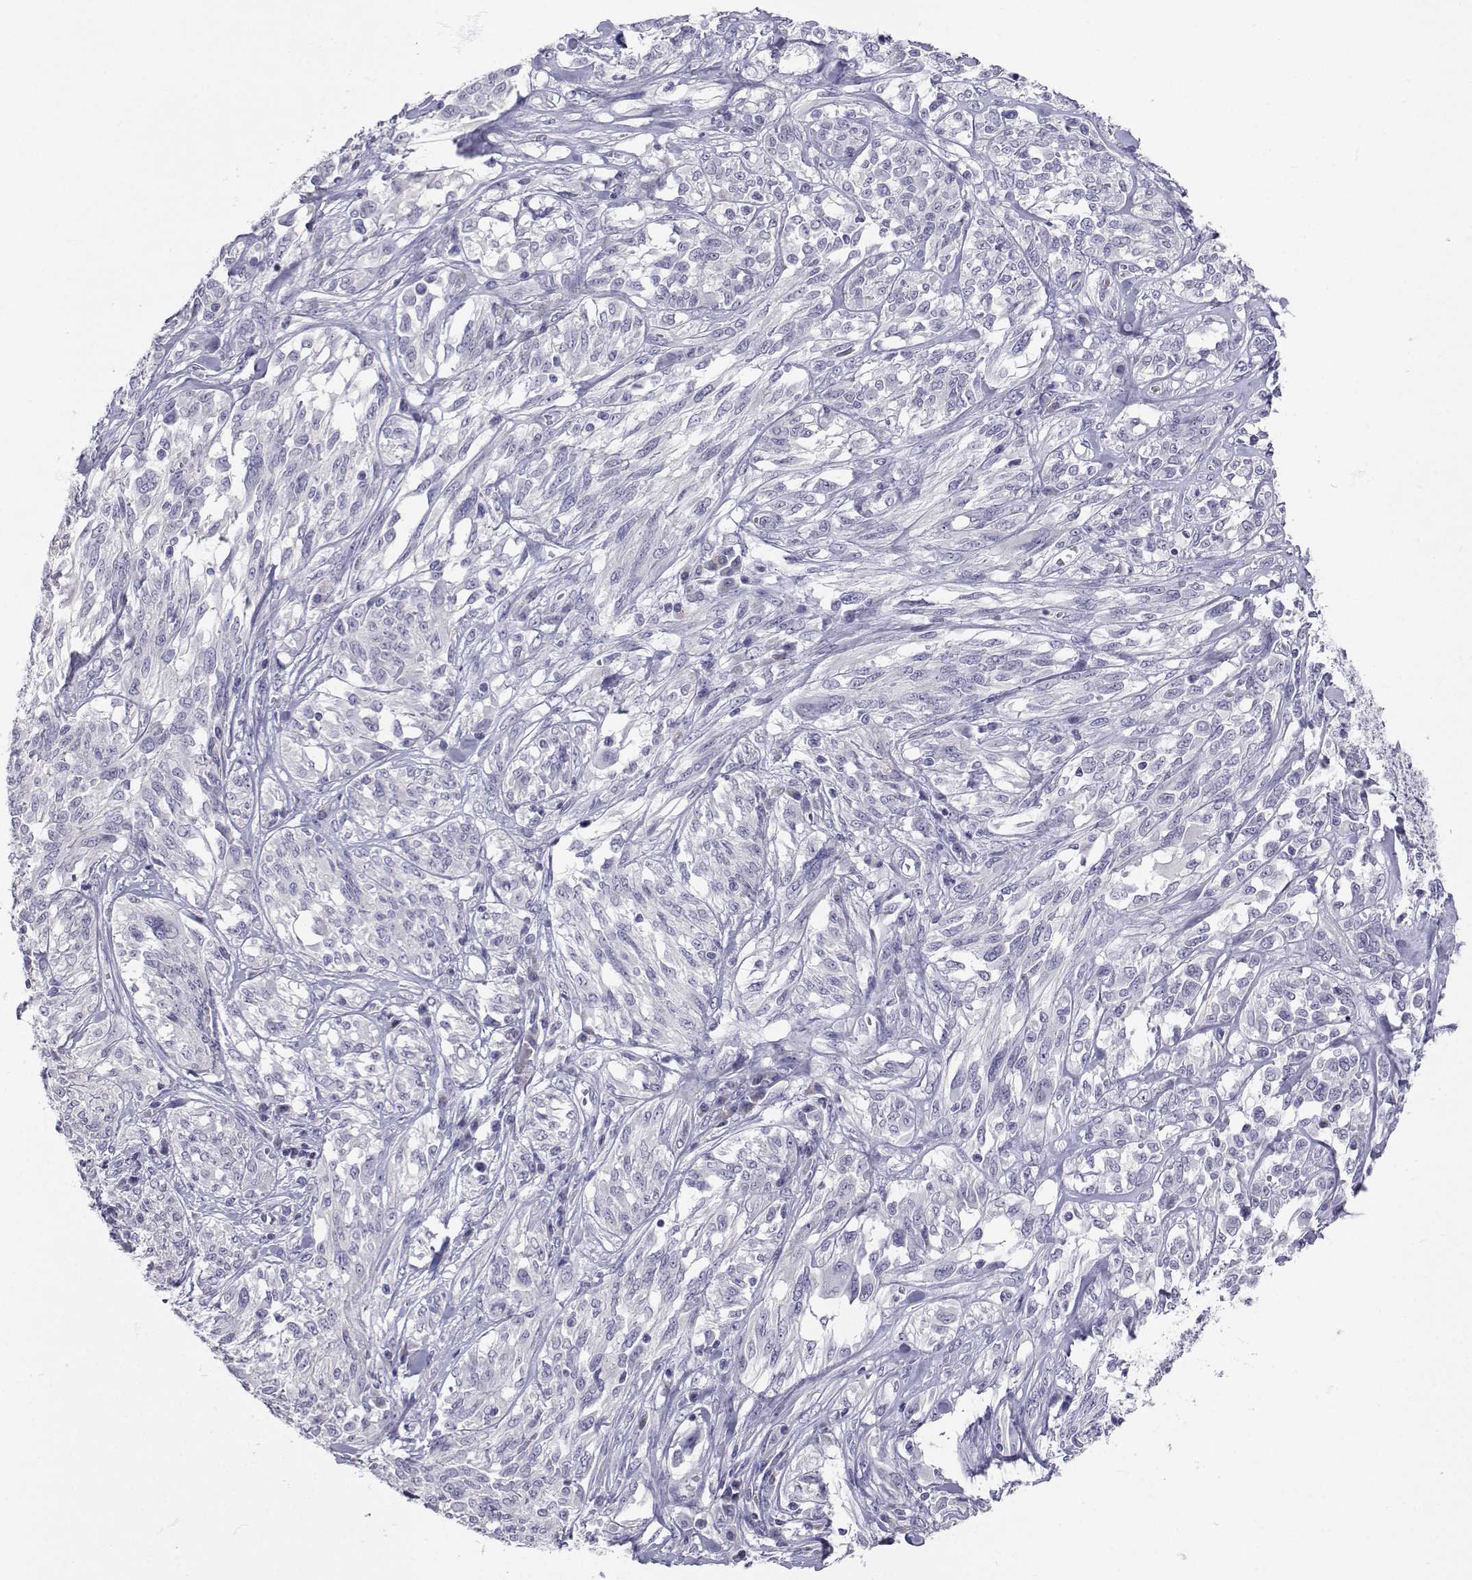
{"staining": {"intensity": "negative", "quantity": "none", "location": "none"}, "tissue": "melanoma", "cell_type": "Tumor cells", "image_type": "cancer", "snomed": [{"axis": "morphology", "description": "Malignant melanoma, NOS"}, {"axis": "topography", "description": "Skin"}], "caption": "Tumor cells are negative for brown protein staining in melanoma.", "gene": "SLC6A3", "patient": {"sex": "female", "age": 91}}